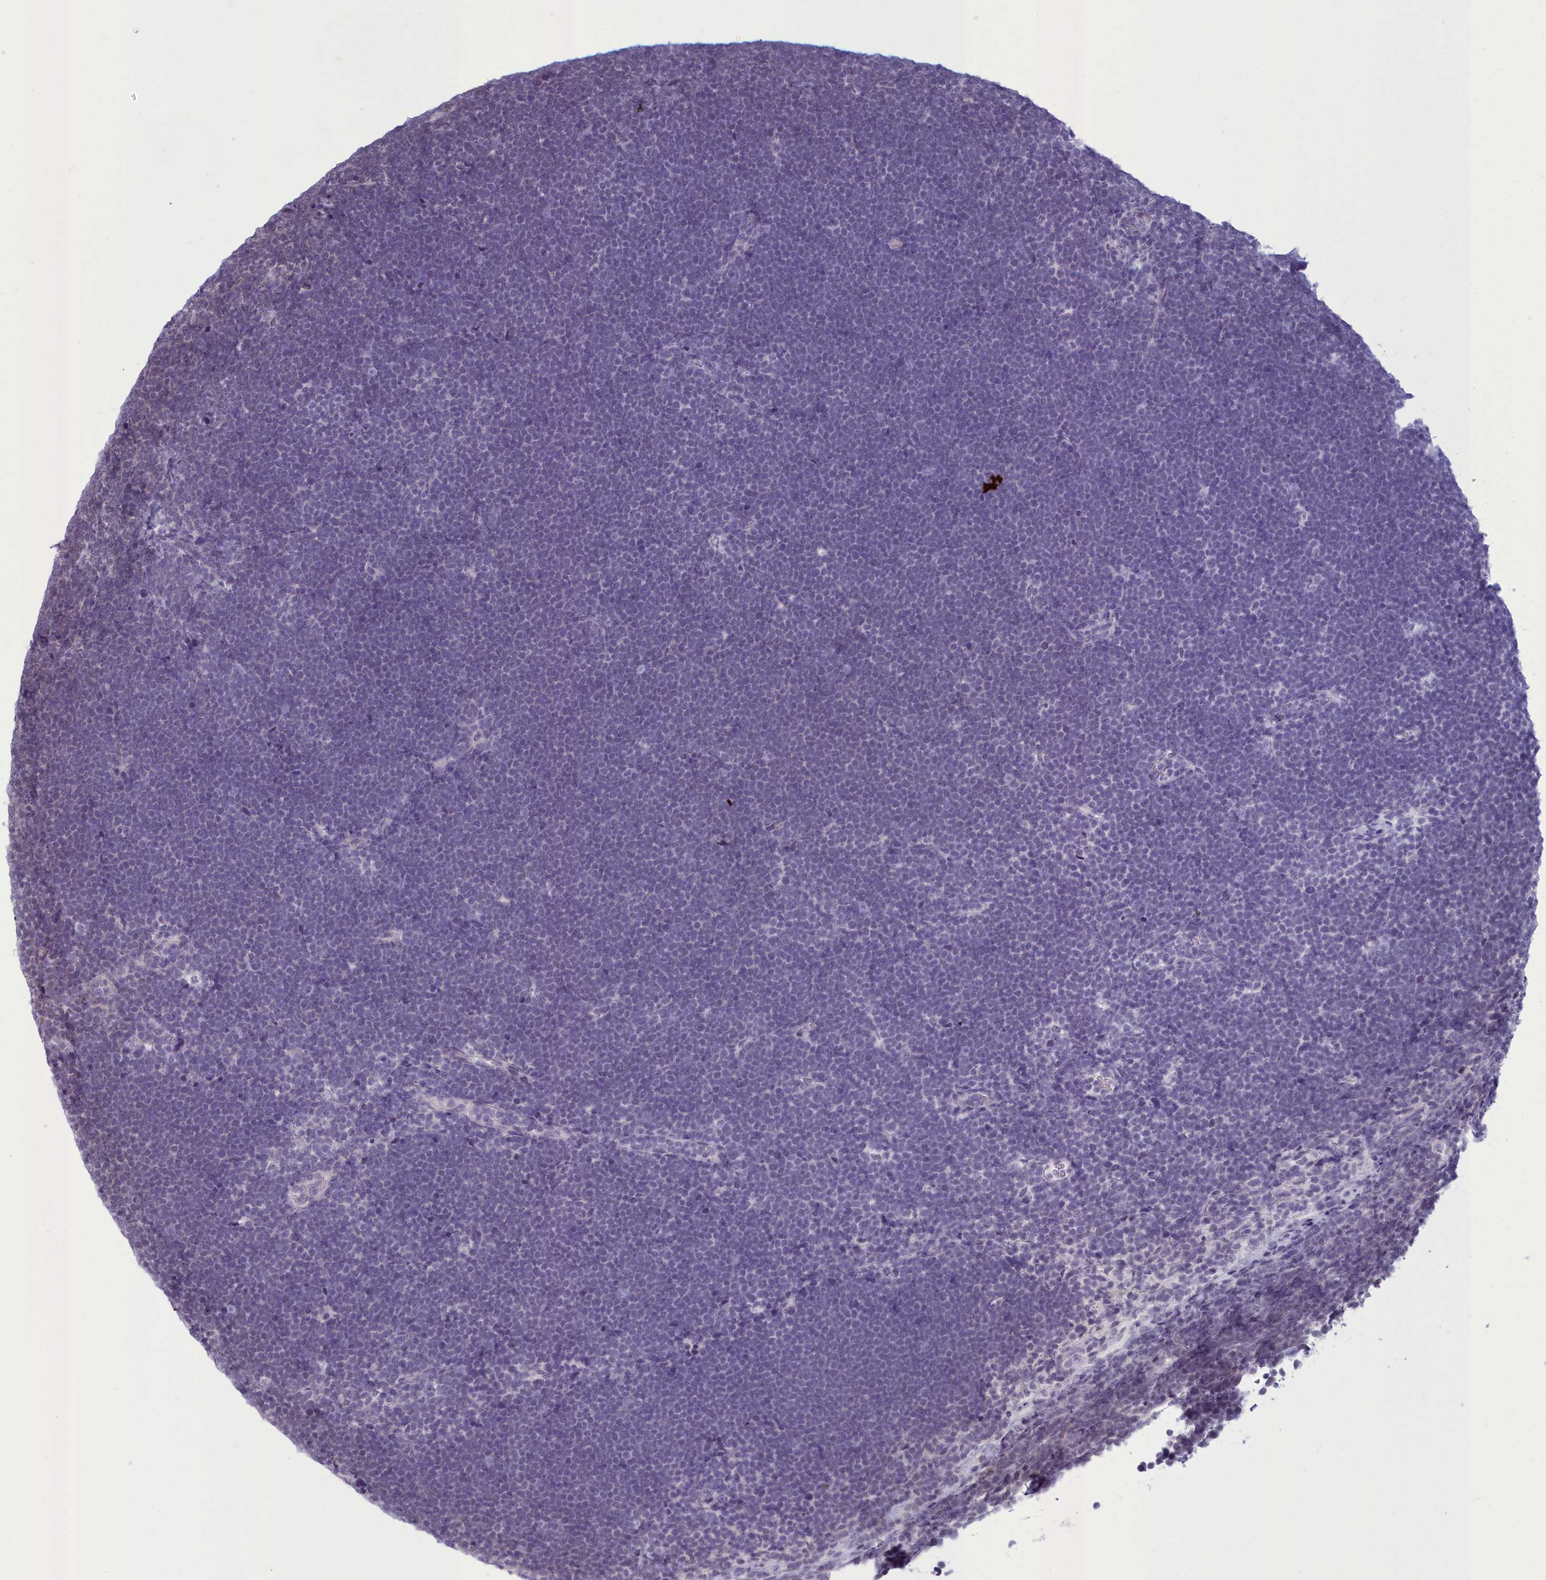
{"staining": {"intensity": "negative", "quantity": "none", "location": "none"}, "tissue": "lymphoma", "cell_type": "Tumor cells", "image_type": "cancer", "snomed": [{"axis": "morphology", "description": "Malignant lymphoma, non-Hodgkin's type, High grade"}, {"axis": "topography", "description": "Lymph node"}], "caption": "Image shows no protein positivity in tumor cells of malignant lymphoma, non-Hodgkin's type (high-grade) tissue.", "gene": "CEACAM19", "patient": {"sex": "male", "age": 13}}